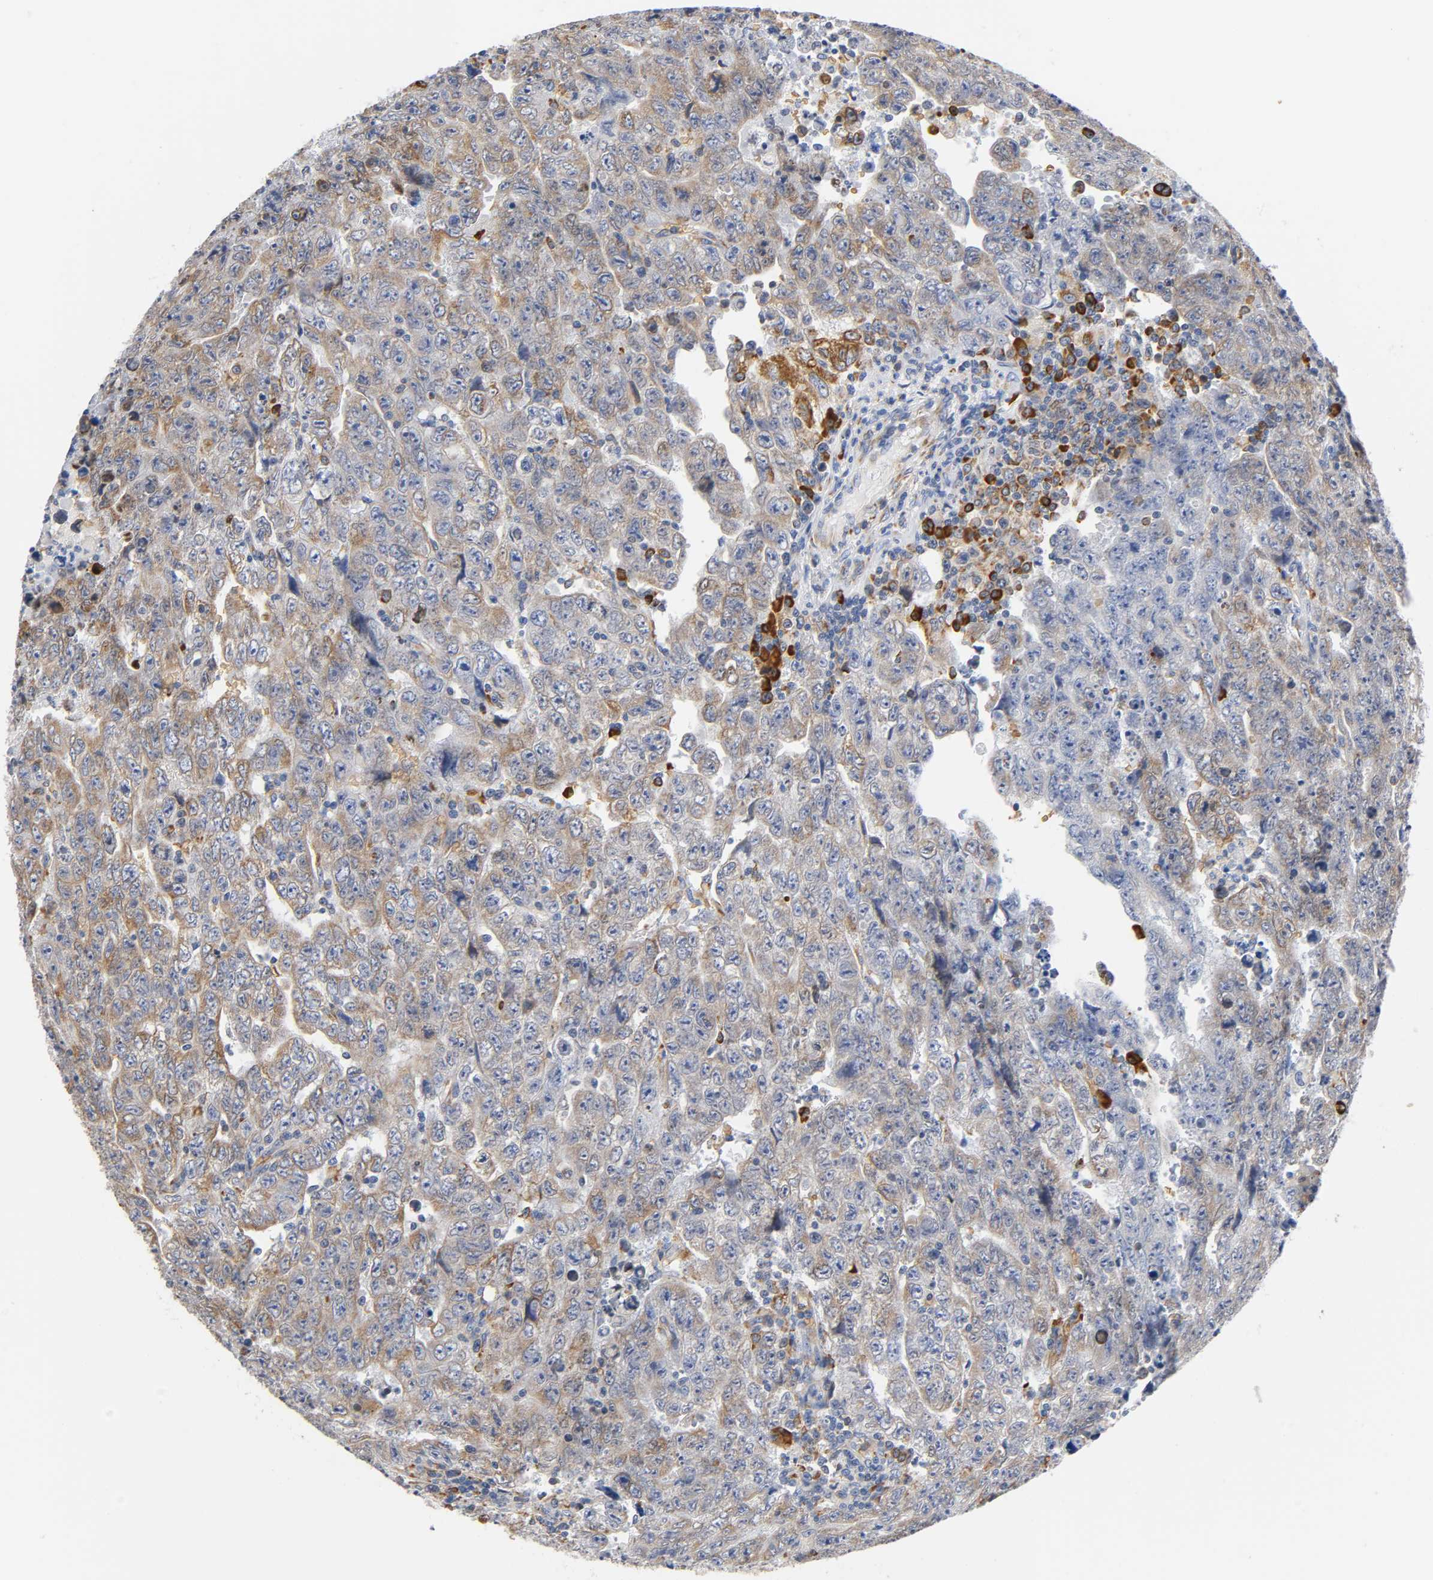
{"staining": {"intensity": "weak", "quantity": ">75%", "location": "cytoplasmic/membranous"}, "tissue": "testis cancer", "cell_type": "Tumor cells", "image_type": "cancer", "snomed": [{"axis": "morphology", "description": "Carcinoma, Embryonal, NOS"}, {"axis": "topography", "description": "Testis"}], "caption": "A micrograph of testis cancer stained for a protein displays weak cytoplasmic/membranous brown staining in tumor cells.", "gene": "UCKL1", "patient": {"sex": "male", "age": 28}}